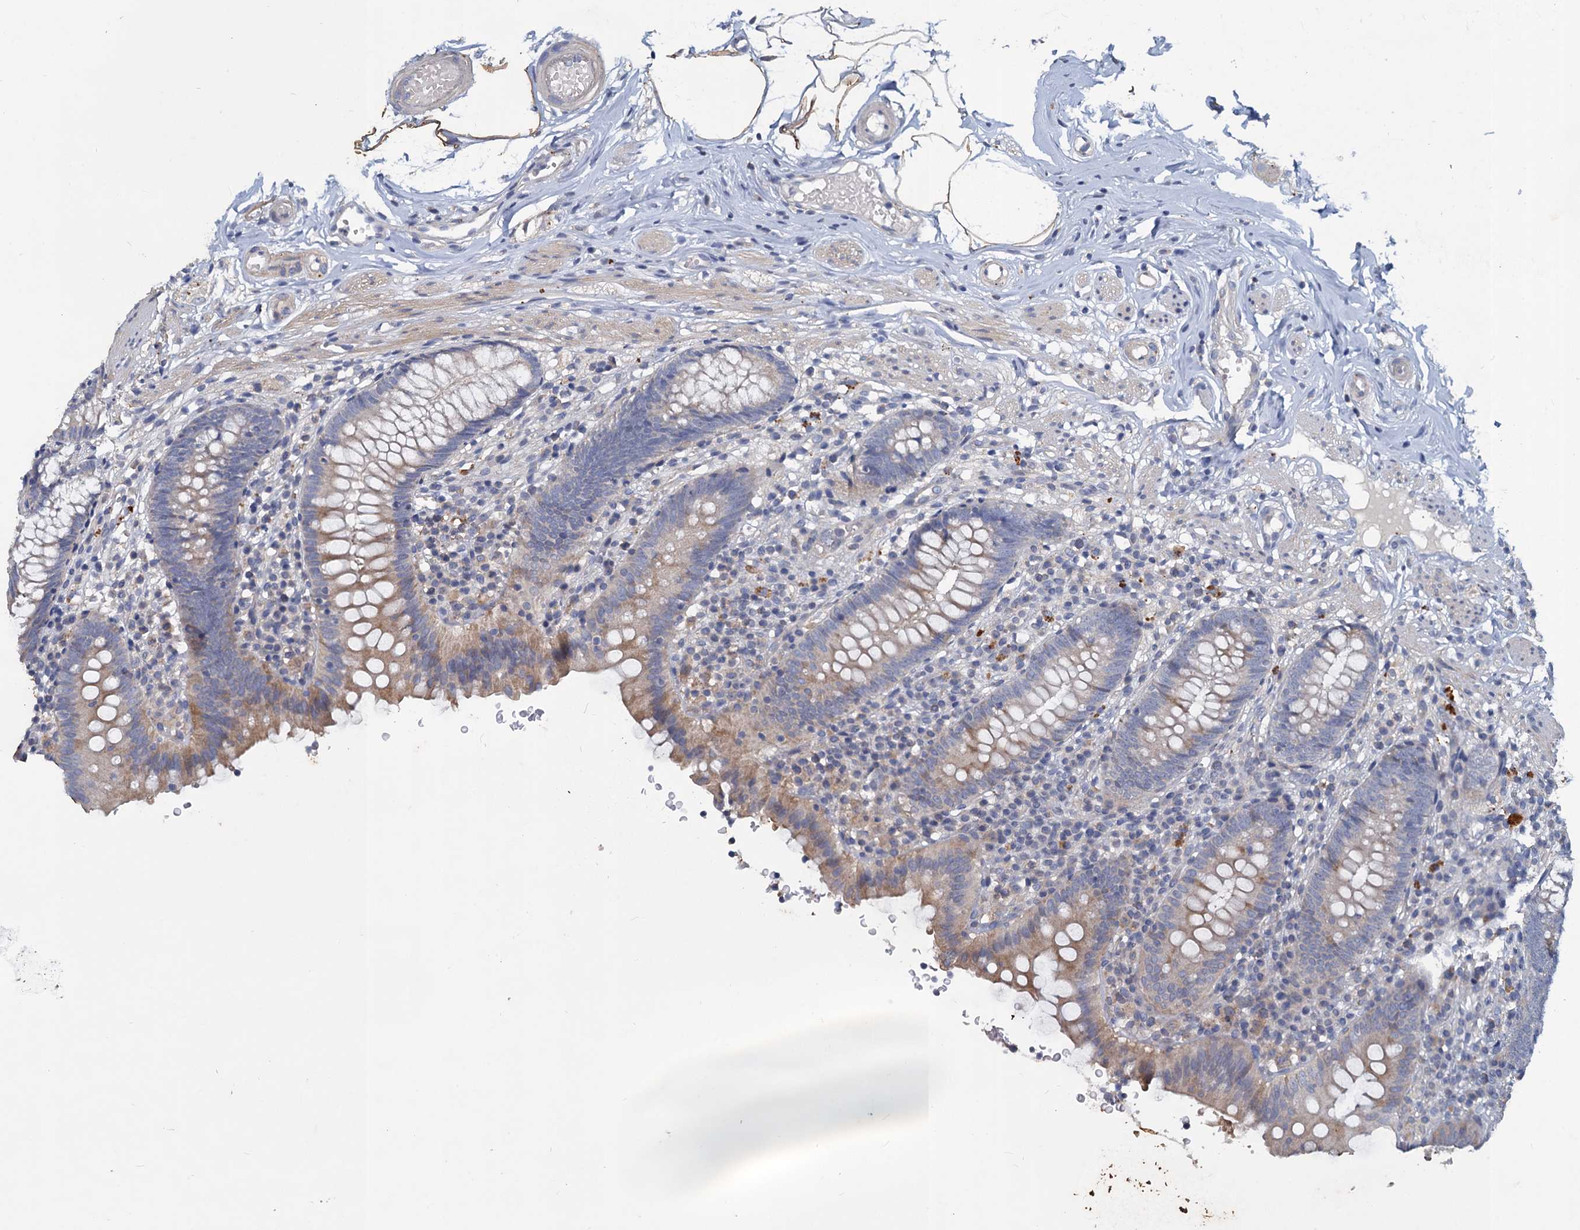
{"staining": {"intensity": "moderate", "quantity": "<25%", "location": "cytoplasmic/membranous"}, "tissue": "appendix", "cell_type": "Glandular cells", "image_type": "normal", "snomed": [{"axis": "morphology", "description": "Normal tissue, NOS"}, {"axis": "topography", "description": "Appendix"}], "caption": "Unremarkable appendix reveals moderate cytoplasmic/membranous positivity in about <25% of glandular cells, visualized by immunohistochemistry.", "gene": "SLC2A7", "patient": {"sex": "male", "age": 55}}